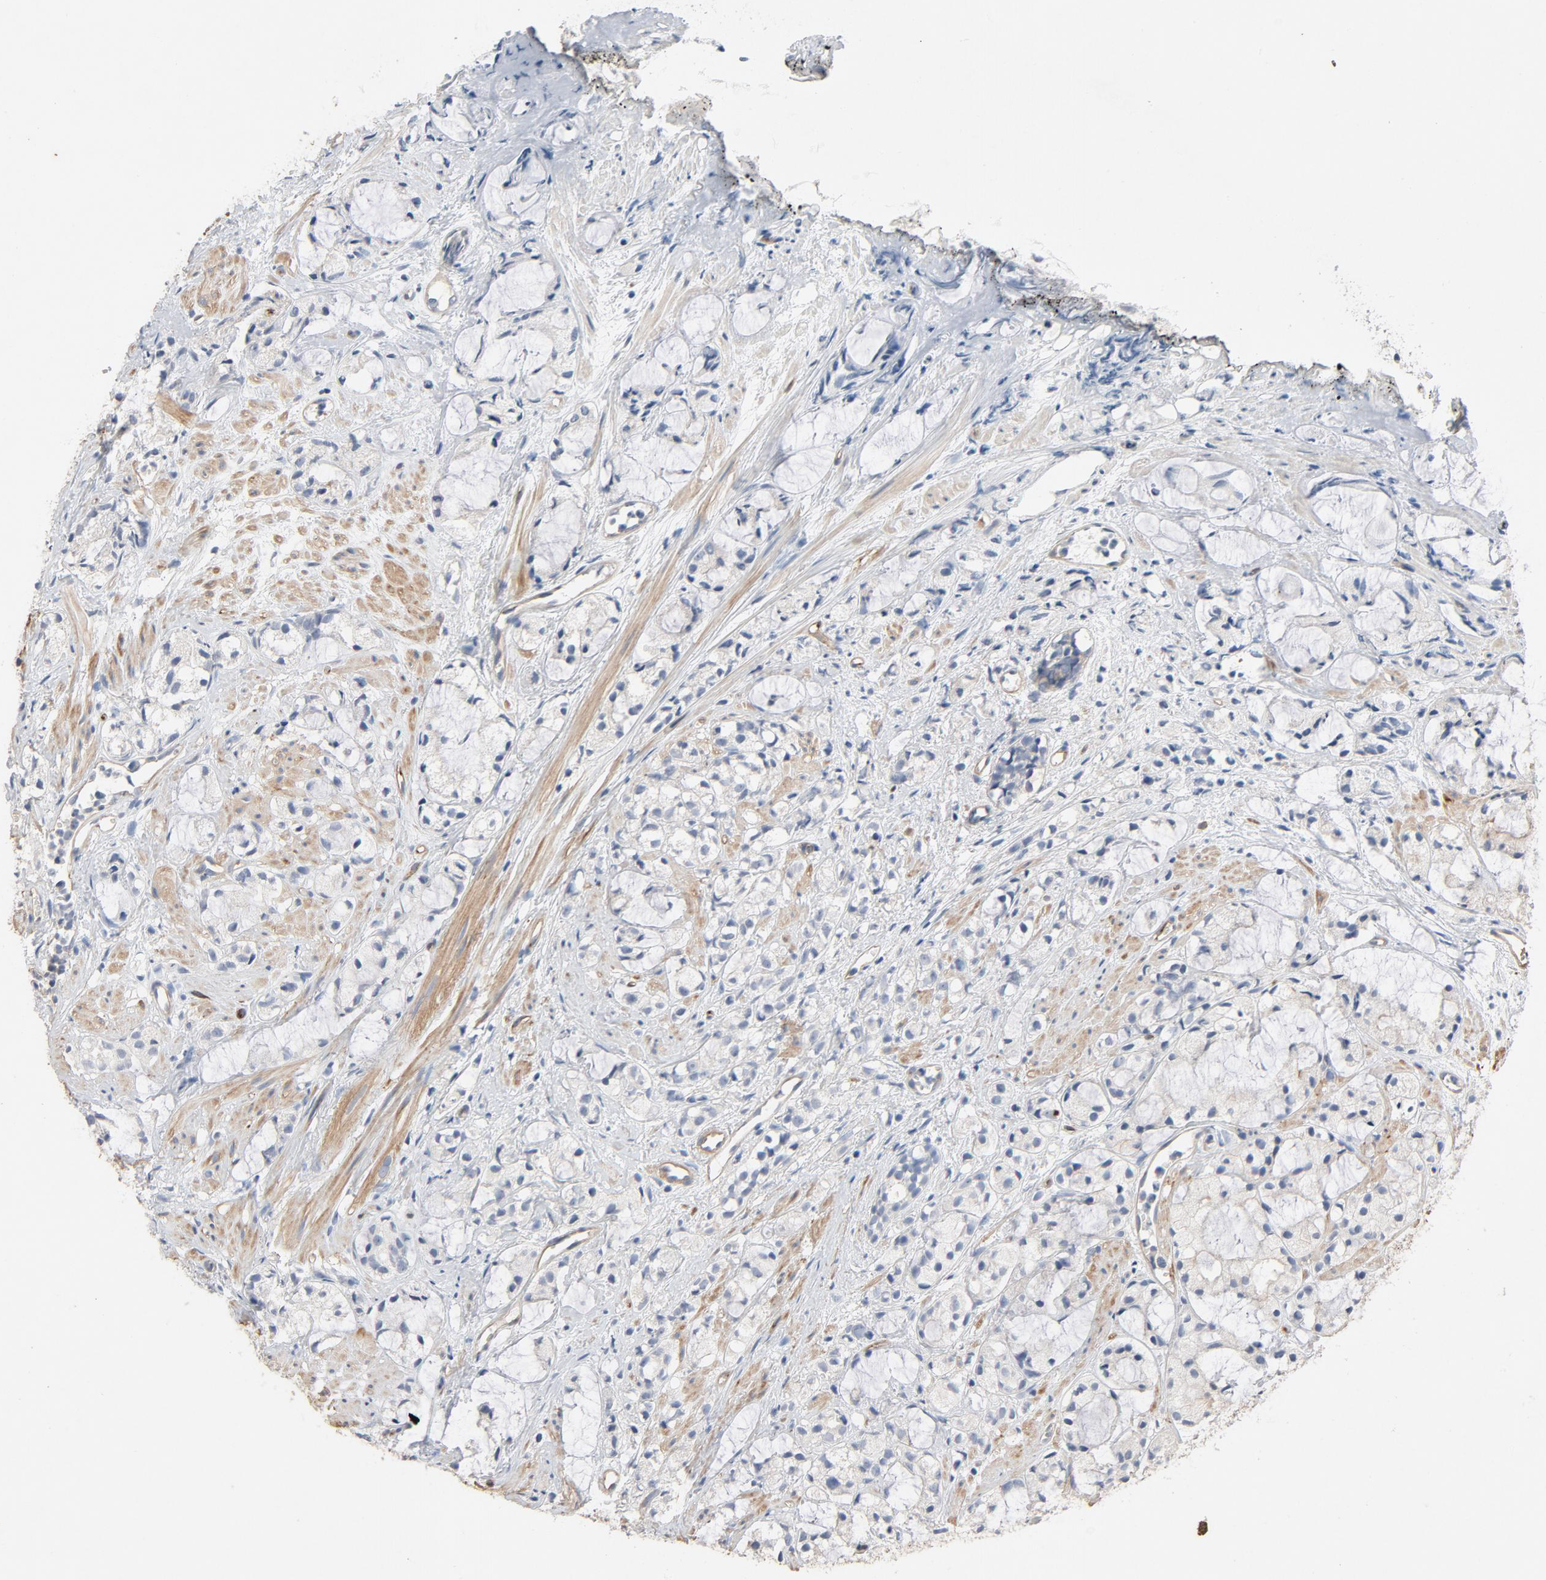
{"staining": {"intensity": "negative", "quantity": "none", "location": "none"}, "tissue": "prostate cancer", "cell_type": "Tumor cells", "image_type": "cancer", "snomed": [{"axis": "morphology", "description": "Adenocarcinoma, High grade"}, {"axis": "topography", "description": "Prostate"}], "caption": "Human high-grade adenocarcinoma (prostate) stained for a protein using IHC displays no positivity in tumor cells.", "gene": "KDR", "patient": {"sex": "male", "age": 85}}